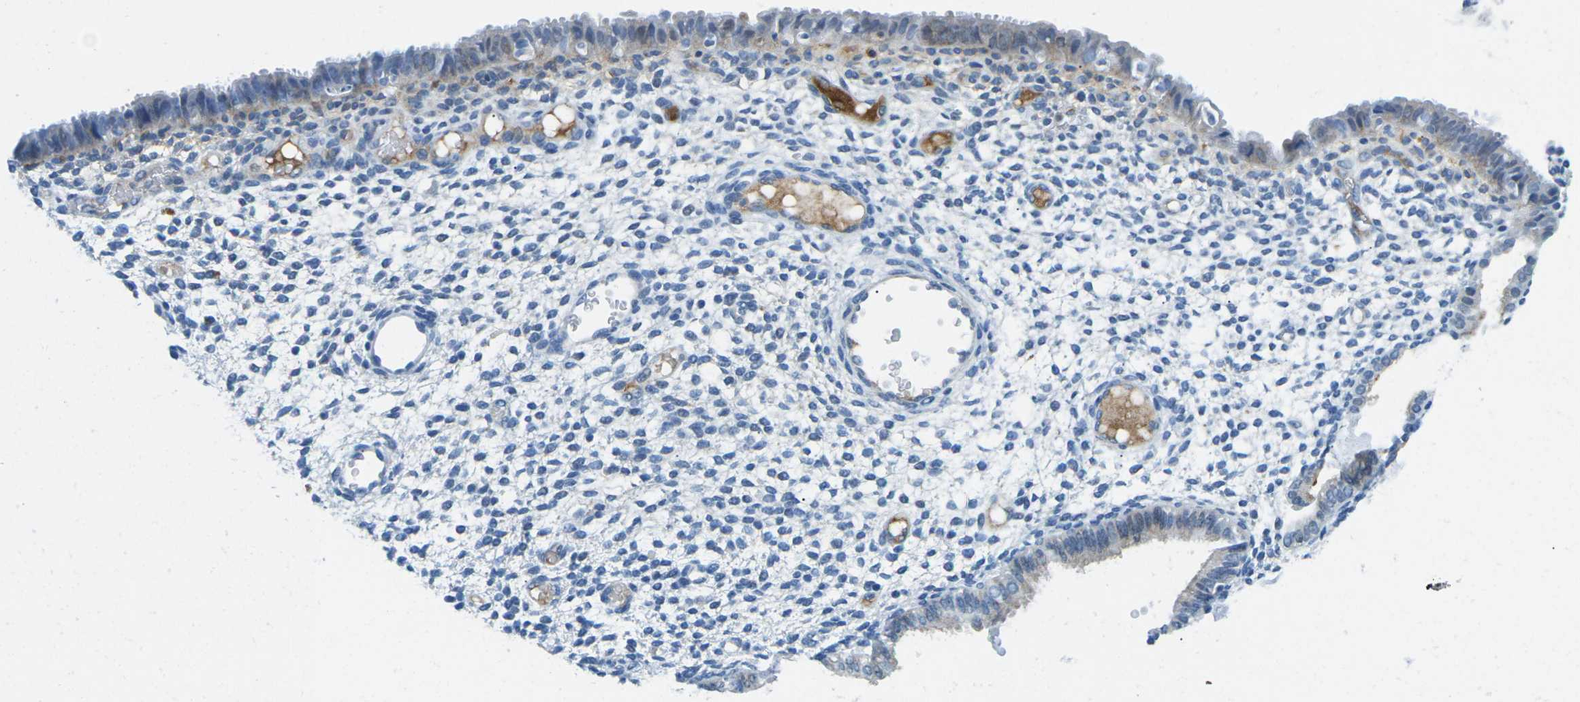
{"staining": {"intensity": "negative", "quantity": "none", "location": "none"}, "tissue": "endometrium", "cell_type": "Cells in endometrial stroma", "image_type": "normal", "snomed": [{"axis": "morphology", "description": "Normal tissue, NOS"}, {"axis": "topography", "description": "Endometrium"}], "caption": "IHC micrograph of unremarkable human endometrium stained for a protein (brown), which reveals no positivity in cells in endometrial stroma.", "gene": "CFB", "patient": {"sex": "female", "age": 61}}